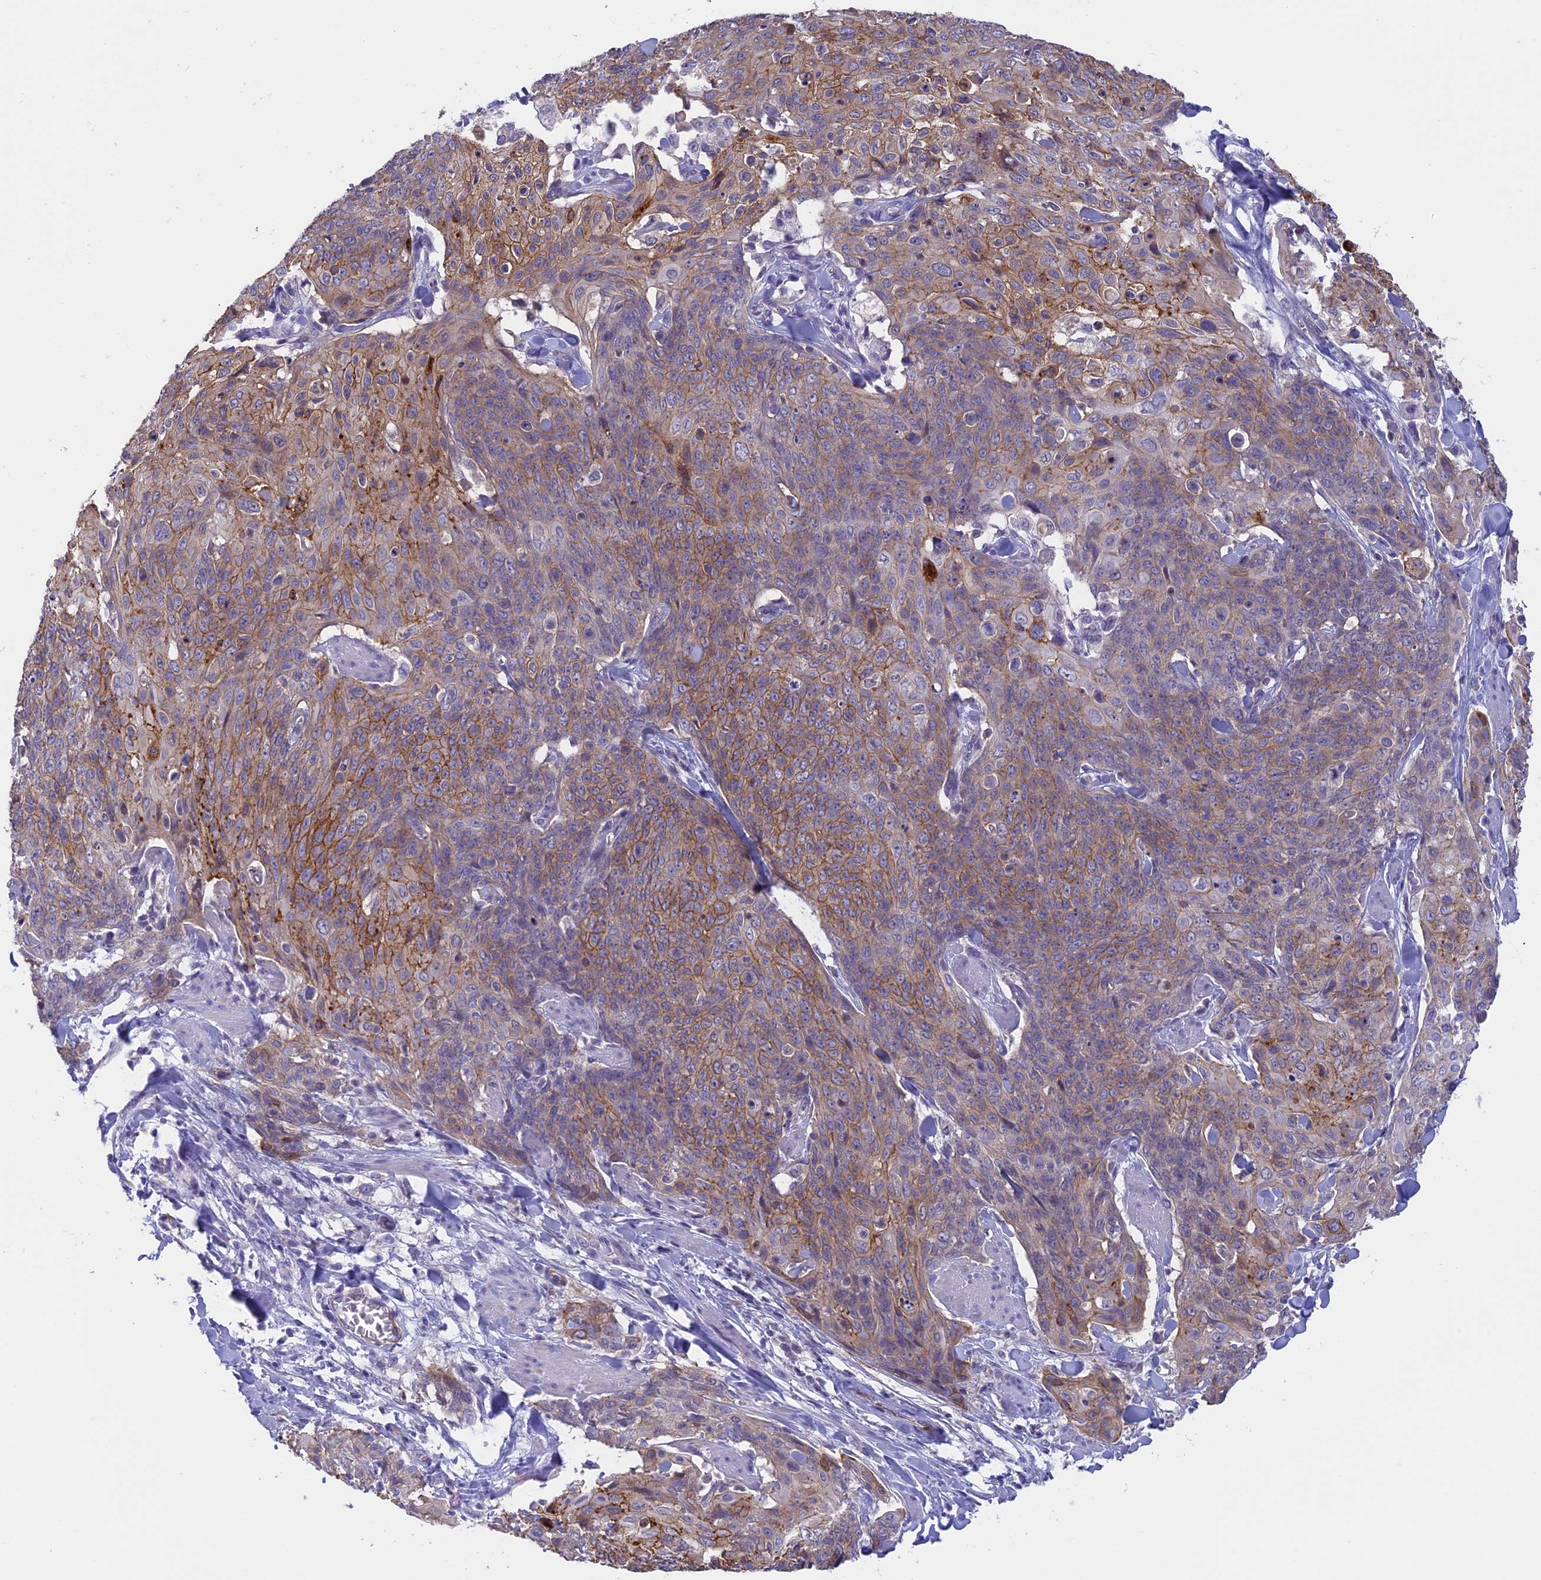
{"staining": {"intensity": "moderate", "quantity": "25%-75%", "location": "cytoplasmic/membranous"}, "tissue": "skin cancer", "cell_type": "Tumor cells", "image_type": "cancer", "snomed": [{"axis": "morphology", "description": "Squamous cell carcinoma, NOS"}, {"axis": "topography", "description": "Skin"}, {"axis": "topography", "description": "Vulva"}], "caption": "Moderate cytoplasmic/membranous protein staining is appreciated in about 25%-75% of tumor cells in skin cancer (squamous cell carcinoma).", "gene": "TACSTD2", "patient": {"sex": "female", "age": 85}}